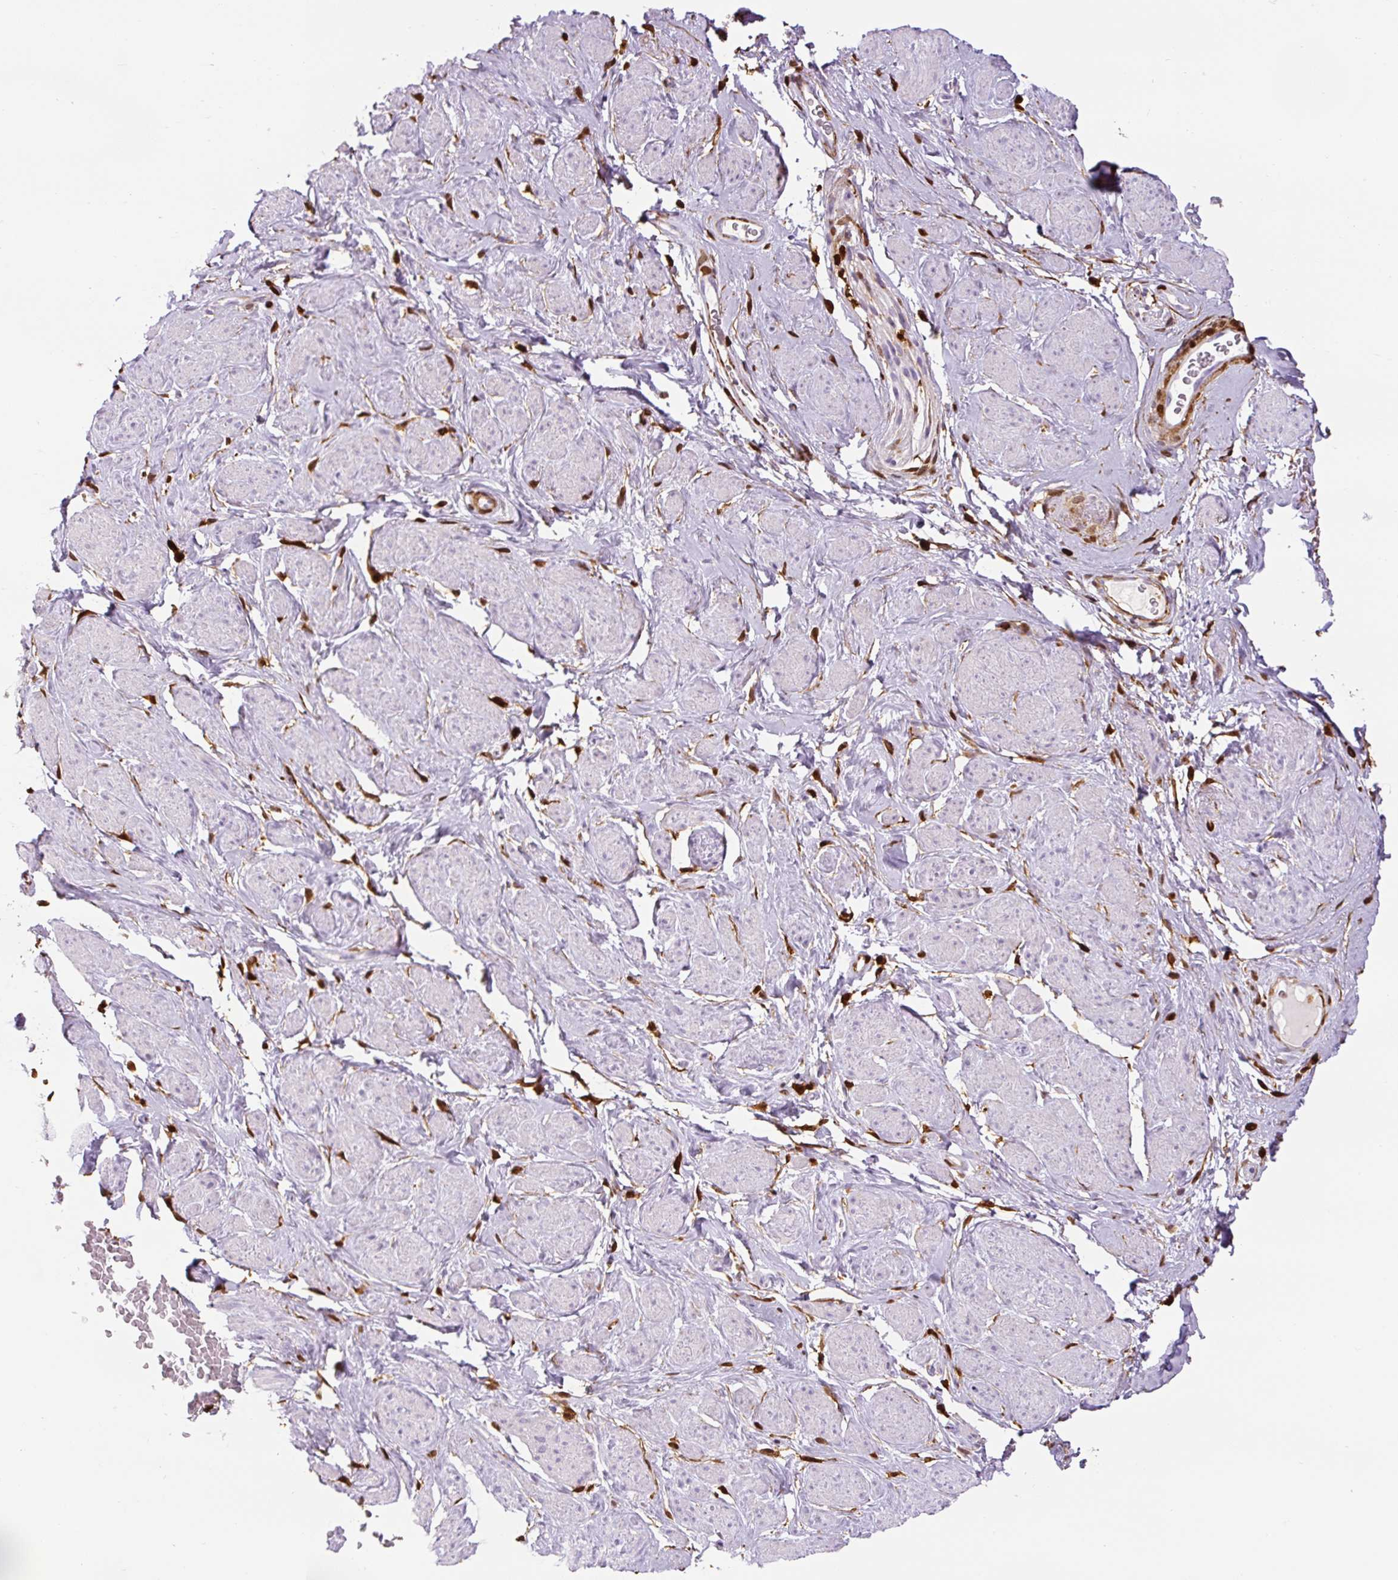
{"staining": {"intensity": "negative", "quantity": "none", "location": "none"}, "tissue": "adipose tissue", "cell_type": "Adipocytes", "image_type": "normal", "snomed": [{"axis": "morphology", "description": "Normal tissue, NOS"}, {"axis": "topography", "description": "Vagina"}, {"axis": "topography", "description": "Peripheral nerve tissue"}], "caption": "Immunohistochemistry (IHC) of normal human adipose tissue demonstrates no expression in adipocytes. The staining is performed using DAB (3,3'-diaminobenzidine) brown chromogen with nuclei counter-stained in using hematoxylin.", "gene": "S100A4", "patient": {"sex": "female", "age": 71}}